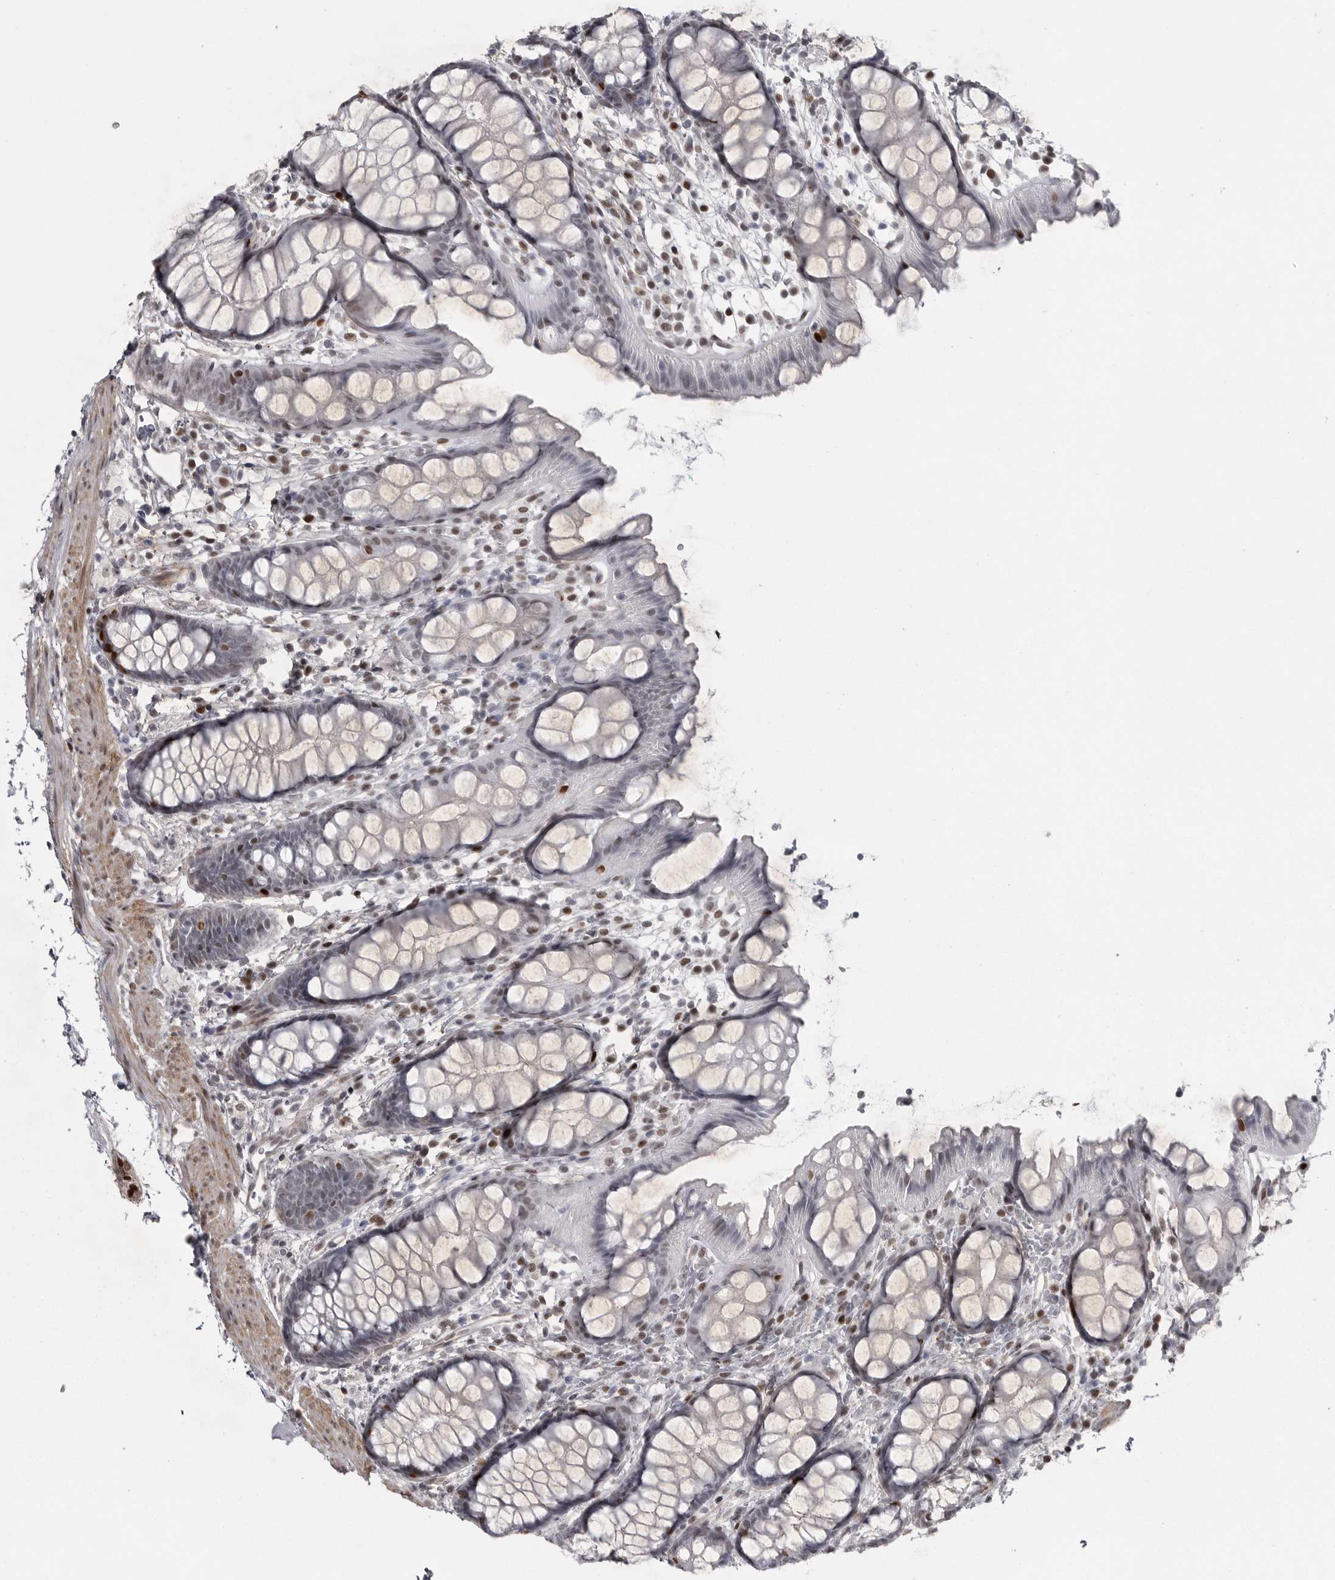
{"staining": {"intensity": "weak", "quantity": "25%-75%", "location": "nuclear"}, "tissue": "rectum", "cell_type": "Glandular cells", "image_type": "normal", "snomed": [{"axis": "morphology", "description": "Normal tissue, NOS"}, {"axis": "topography", "description": "Rectum"}], "caption": "Normal rectum exhibits weak nuclear staining in about 25%-75% of glandular cells.", "gene": "HMGN3", "patient": {"sex": "female", "age": 65}}